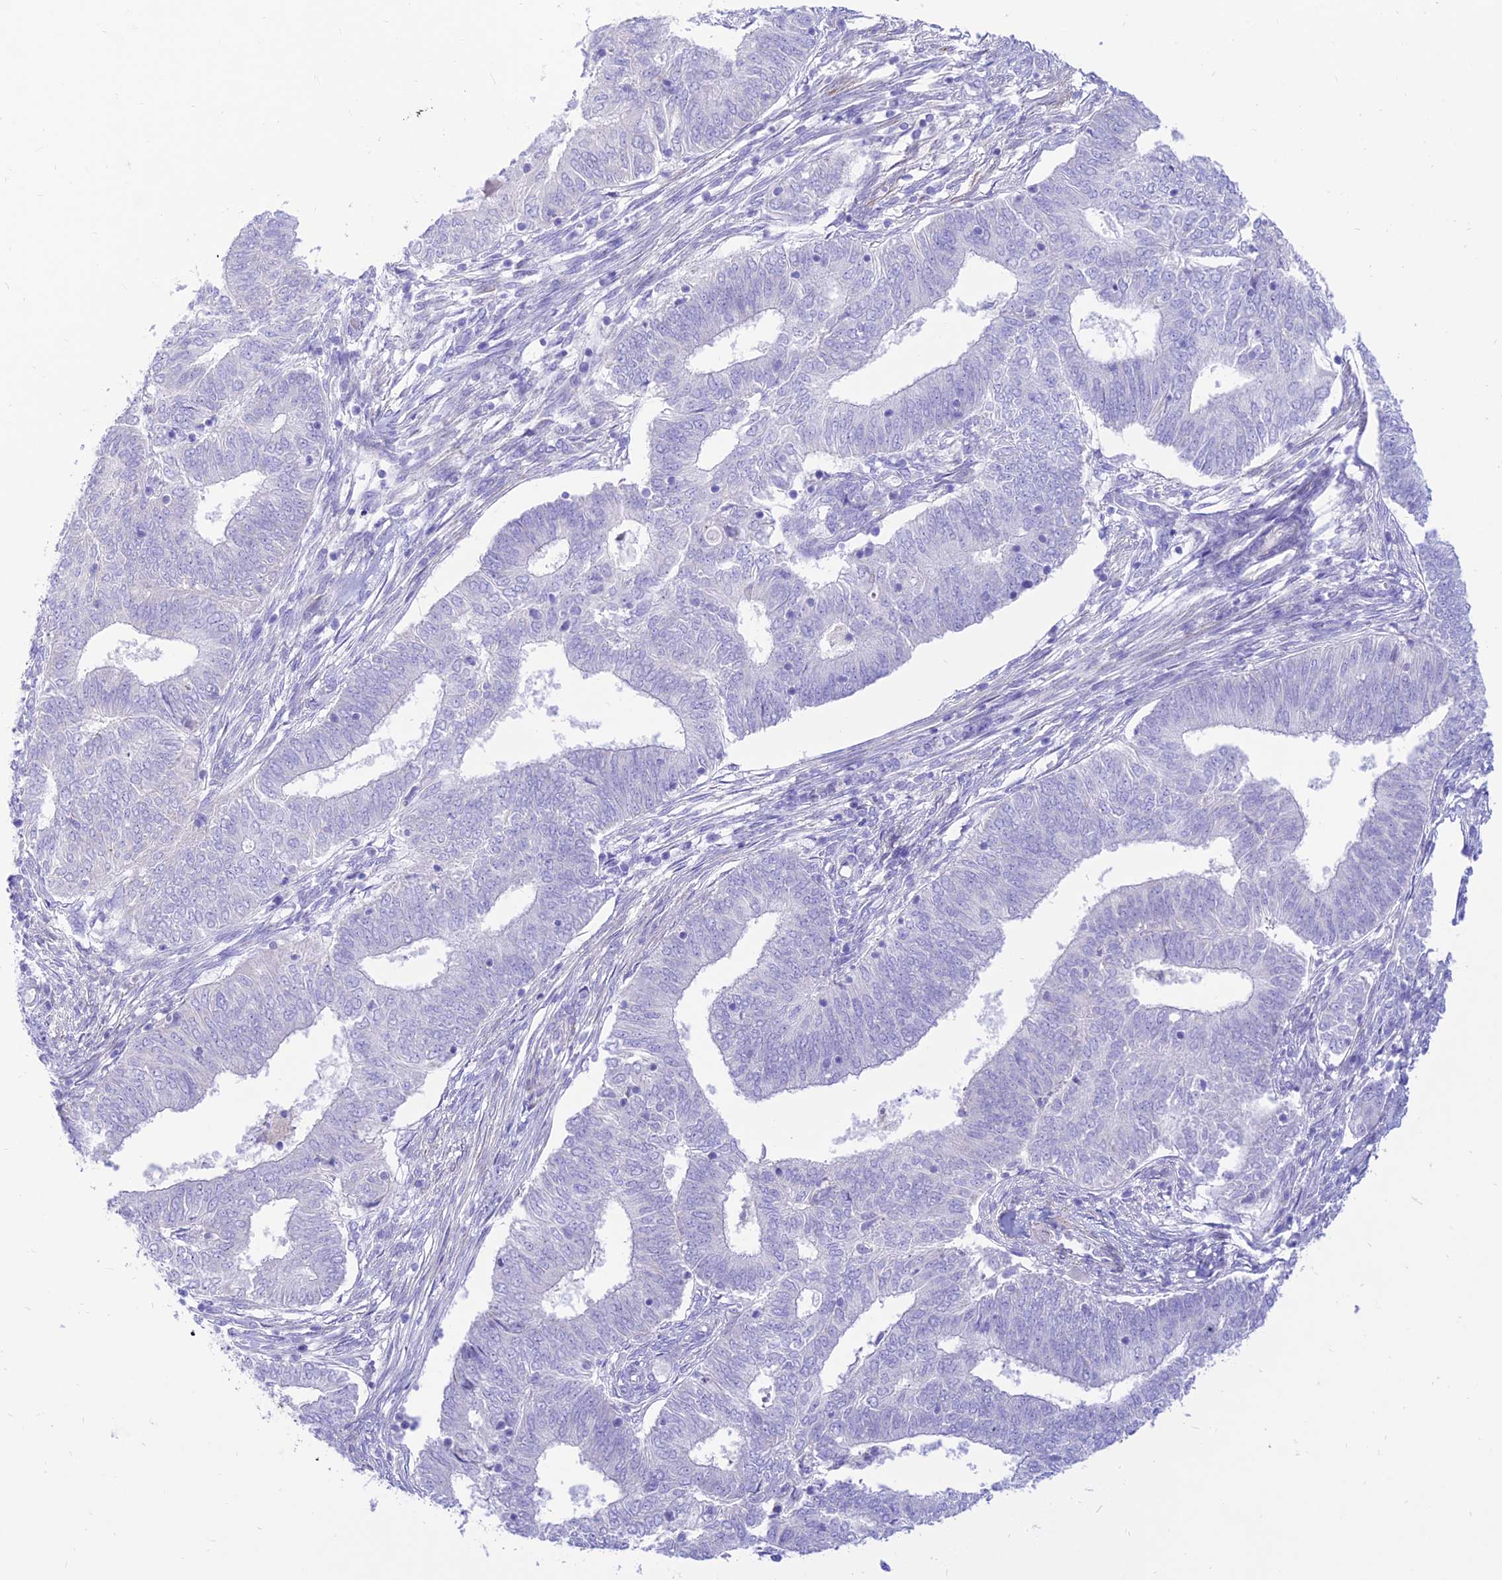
{"staining": {"intensity": "negative", "quantity": "none", "location": "none"}, "tissue": "endometrial cancer", "cell_type": "Tumor cells", "image_type": "cancer", "snomed": [{"axis": "morphology", "description": "Adenocarcinoma, NOS"}, {"axis": "topography", "description": "Endometrium"}], "caption": "The micrograph demonstrates no staining of tumor cells in endometrial cancer (adenocarcinoma). Brightfield microscopy of immunohistochemistry stained with DAB (3,3'-diaminobenzidine) (brown) and hematoxylin (blue), captured at high magnification.", "gene": "FAM186B", "patient": {"sex": "female", "age": 62}}